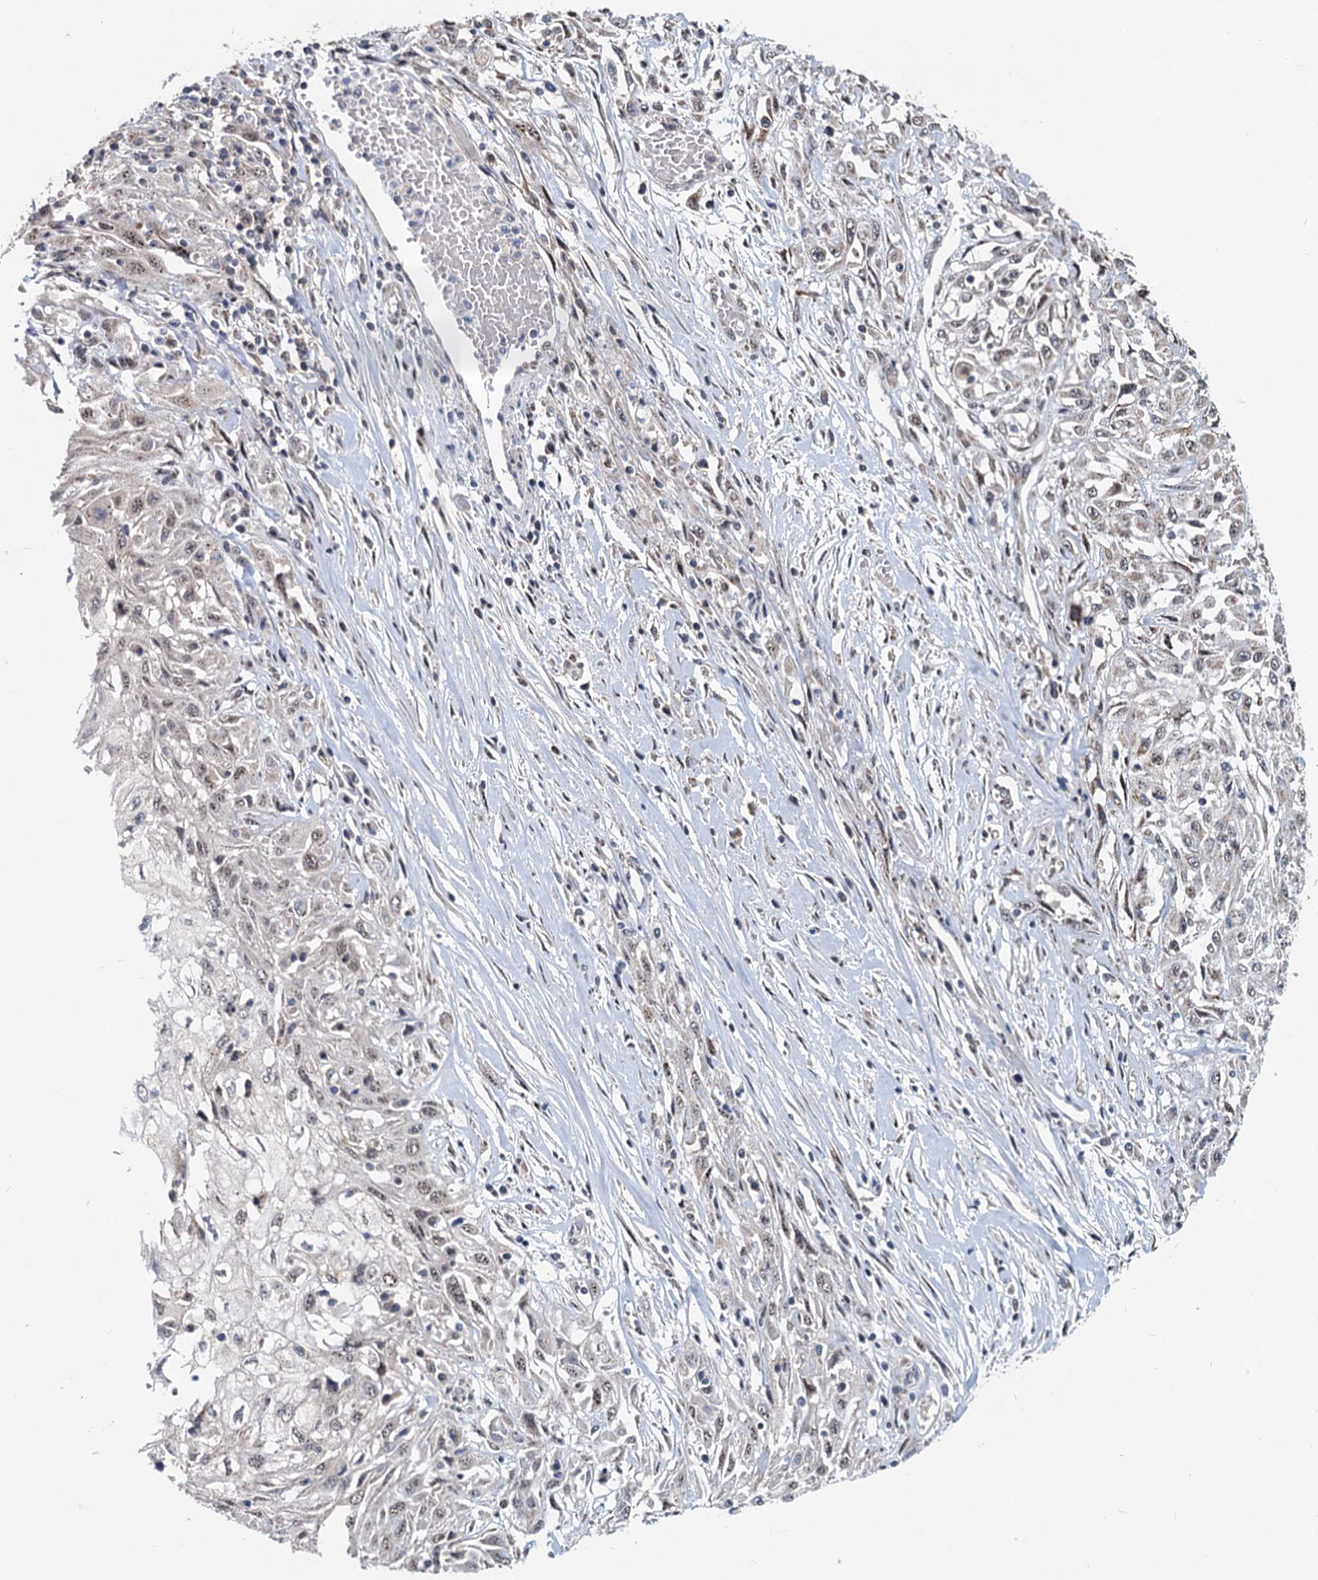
{"staining": {"intensity": "weak", "quantity": "25%-75%", "location": "nuclear"}, "tissue": "skin cancer", "cell_type": "Tumor cells", "image_type": "cancer", "snomed": [{"axis": "morphology", "description": "Squamous cell carcinoma, NOS"}, {"axis": "morphology", "description": "Squamous cell carcinoma, metastatic, NOS"}, {"axis": "topography", "description": "Skin"}, {"axis": "topography", "description": "Lymph node"}], "caption": "DAB (3,3'-diaminobenzidine) immunohistochemical staining of human squamous cell carcinoma (skin) shows weak nuclear protein expression in about 25%-75% of tumor cells.", "gene": "RITA1", "patient": {"sex": "male", "age": 75}}